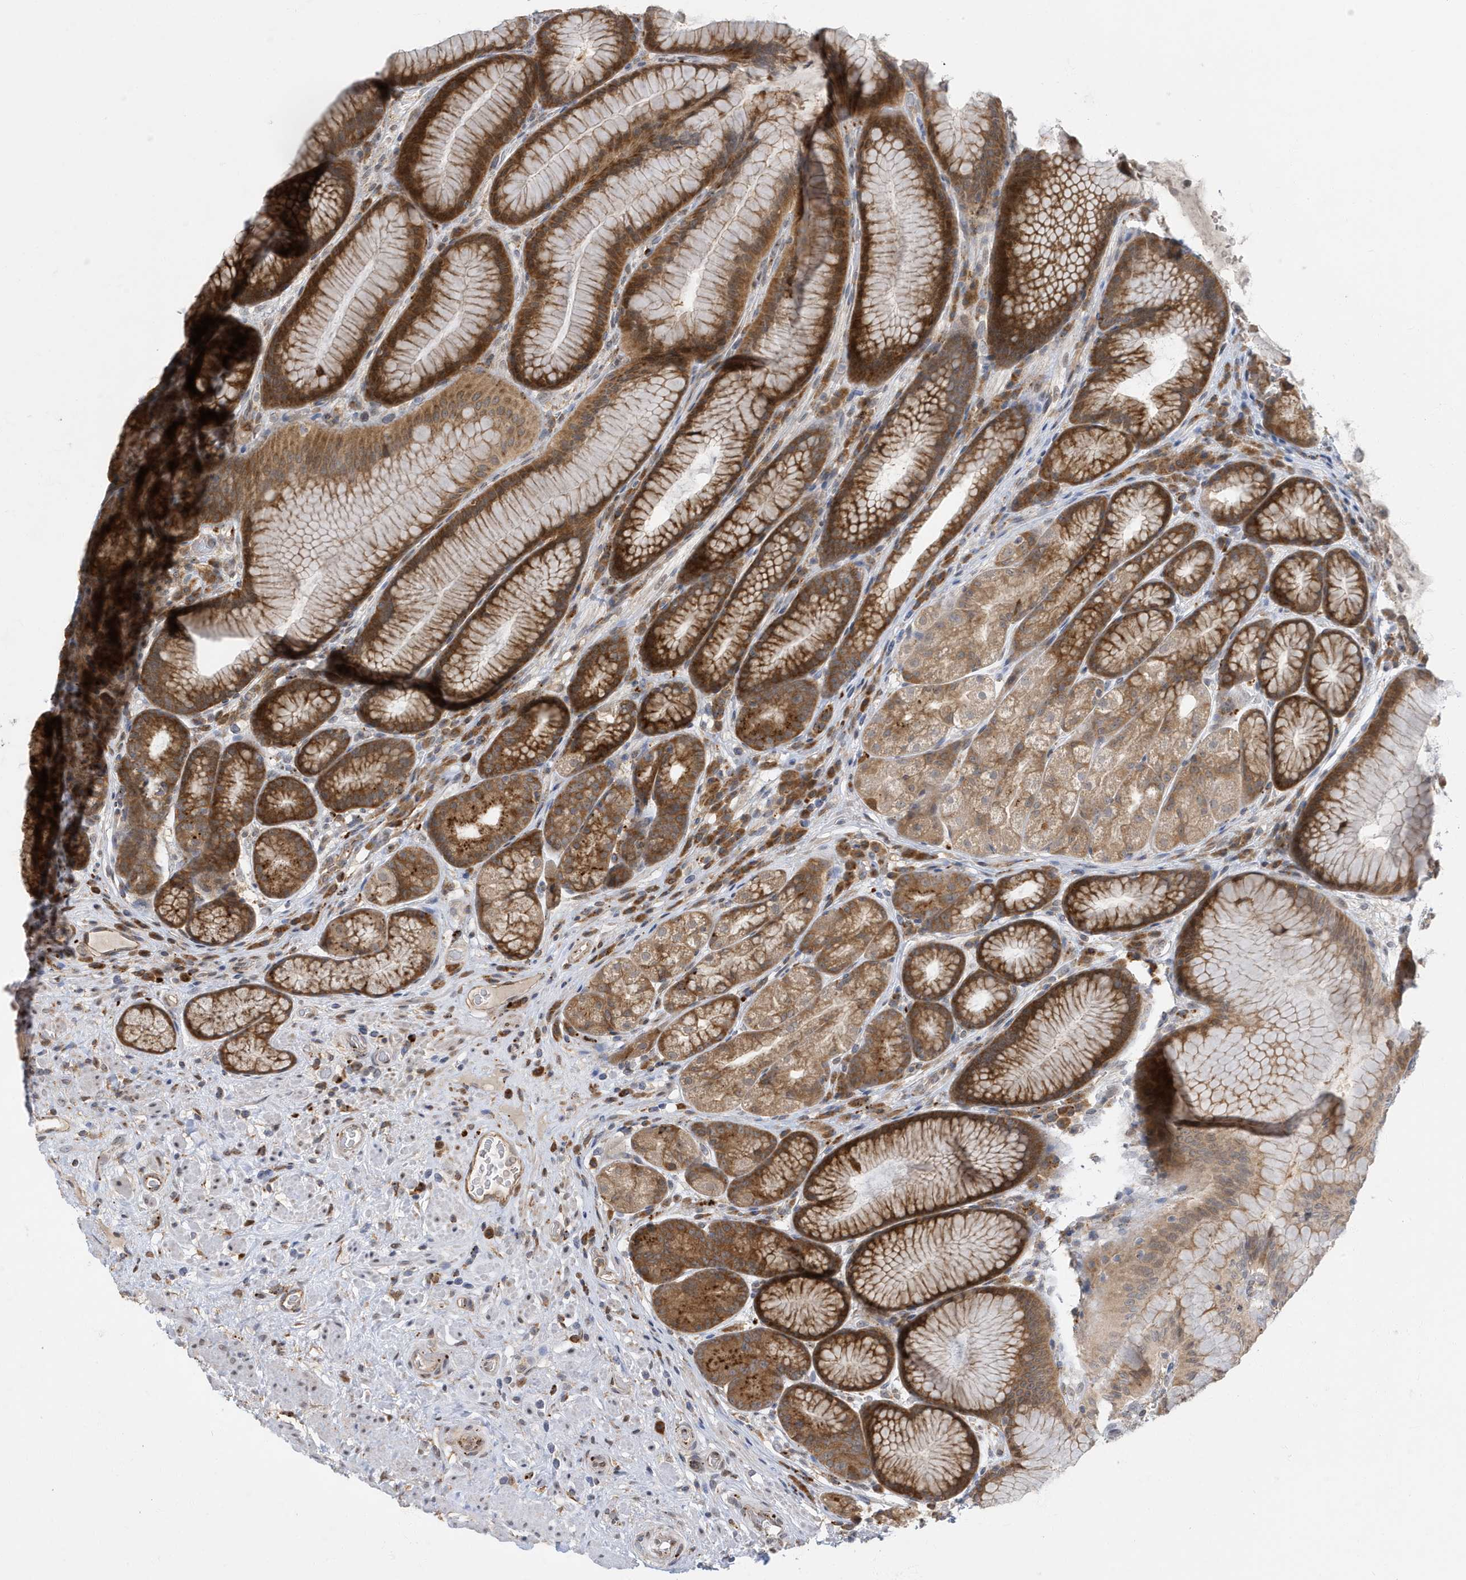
{"staining": {"intensity": "moderate", "quantity": ">75%", "location": "cytoplasmic/membranous"}, "tissue": "stomach", "cell_type": "Glandular cells", "image_type": "normal", "snomed": [{"axis": "morphology", "description": "Normal tissue, NOS"}, {"axis": "topography", "description": "Stomach"}], "caption": "Protein expression analysis of unremarkable stomach exhibits moderate cytoplasmic/membranous positivity in approximately >75% of glandular cells.", "gene": "ZNF507", "patient": {"sex": "male", "age": 57}}